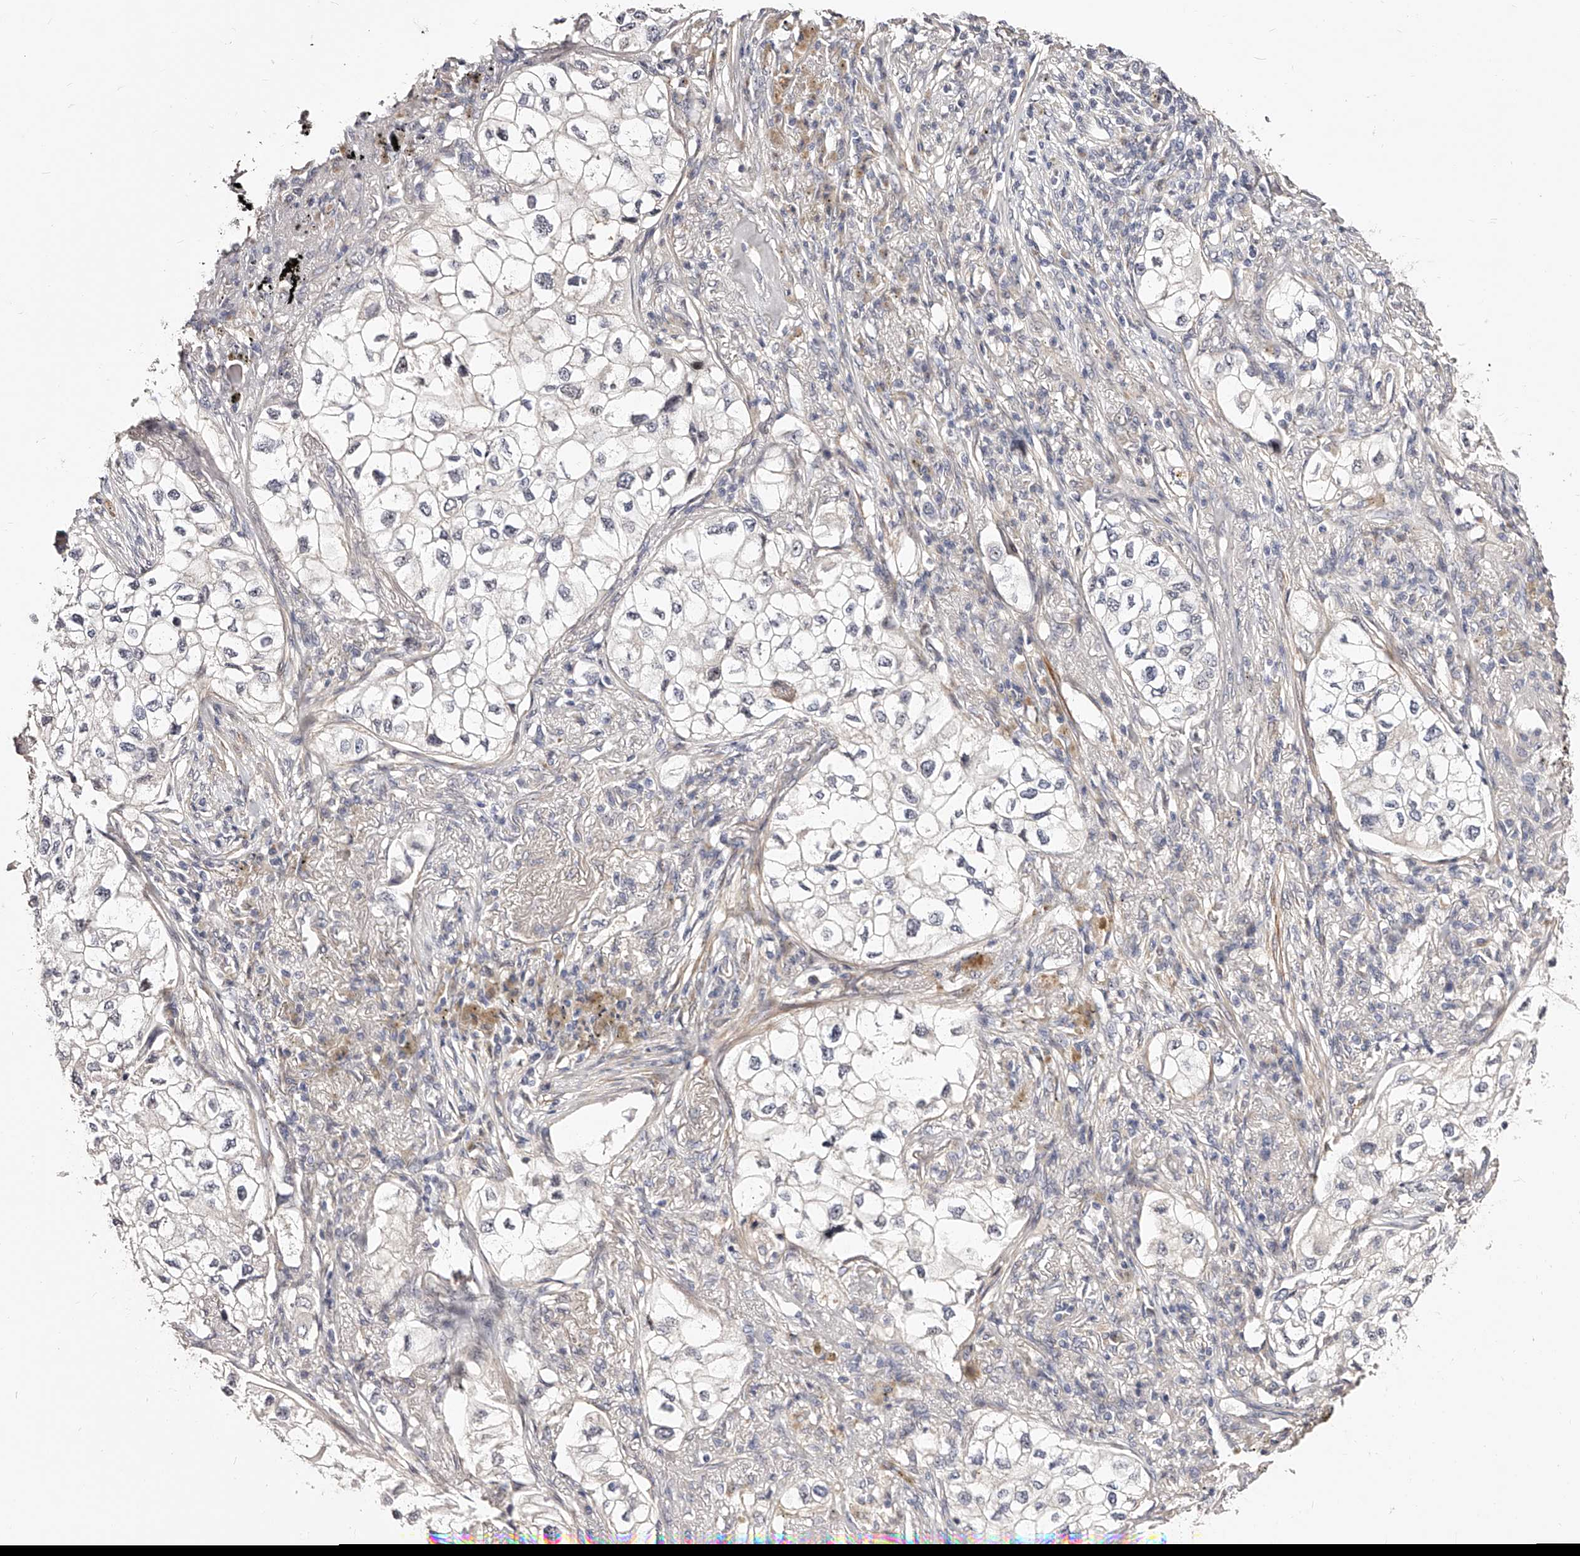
{"staining": {"intensity": "negative", "quantity": "none", "location": "none"}, "tissue": "lung cancer", "cell_type": "Tumor cells", "image_type": "cancer", "snomed": [{"axis": "morphology", "description": "Adenocarcinoma, NOS"}, {"axis": "topography", "description": "Lung"}], "caption": "Tumor cells are negative for protein expression in human lung adenocarcinoma.", "gene": "ZNF502", "patient": {"sex": "male", "age": 63}}